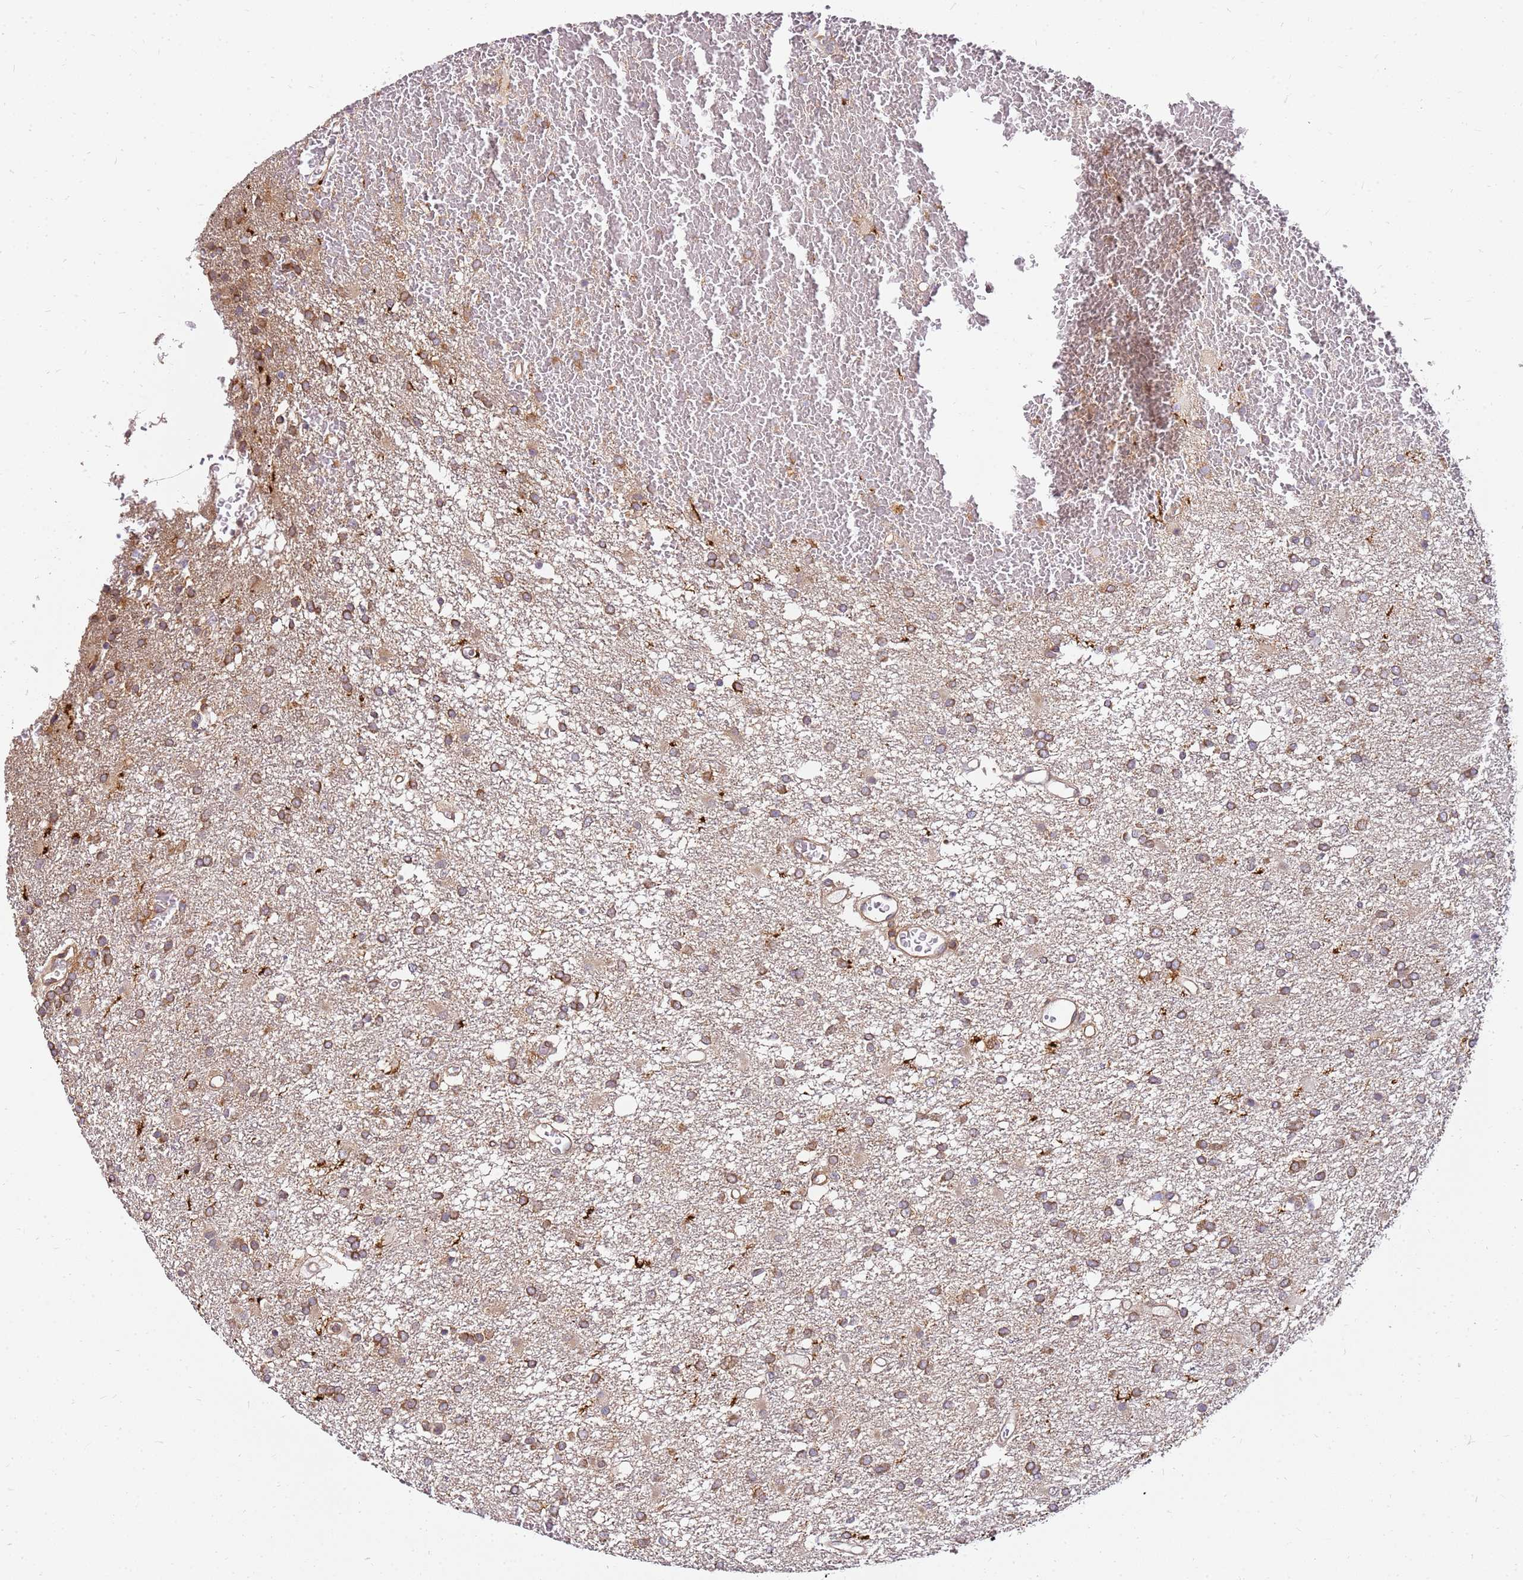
{"staining": {"intensity": "moderate", "quantity": ">75%", "location": "cytoplasmic/membranous"}, "tissue": "glioma", "cell_type": "Tumor cells", "image_type": "cancer", "snomed": [{"axis": "morphology", "description": "Glioma, malignant, High grade"}, {"axis": "topography", "description": "Brain"}], "caption": "Immunohistochemical staining of glioma exhibits moderate cytoplasmic/membranous protein expression in about >75% of tumor cells.", "gene": "PIH1D1", "patient": {"sex": "female", "age": 74}}